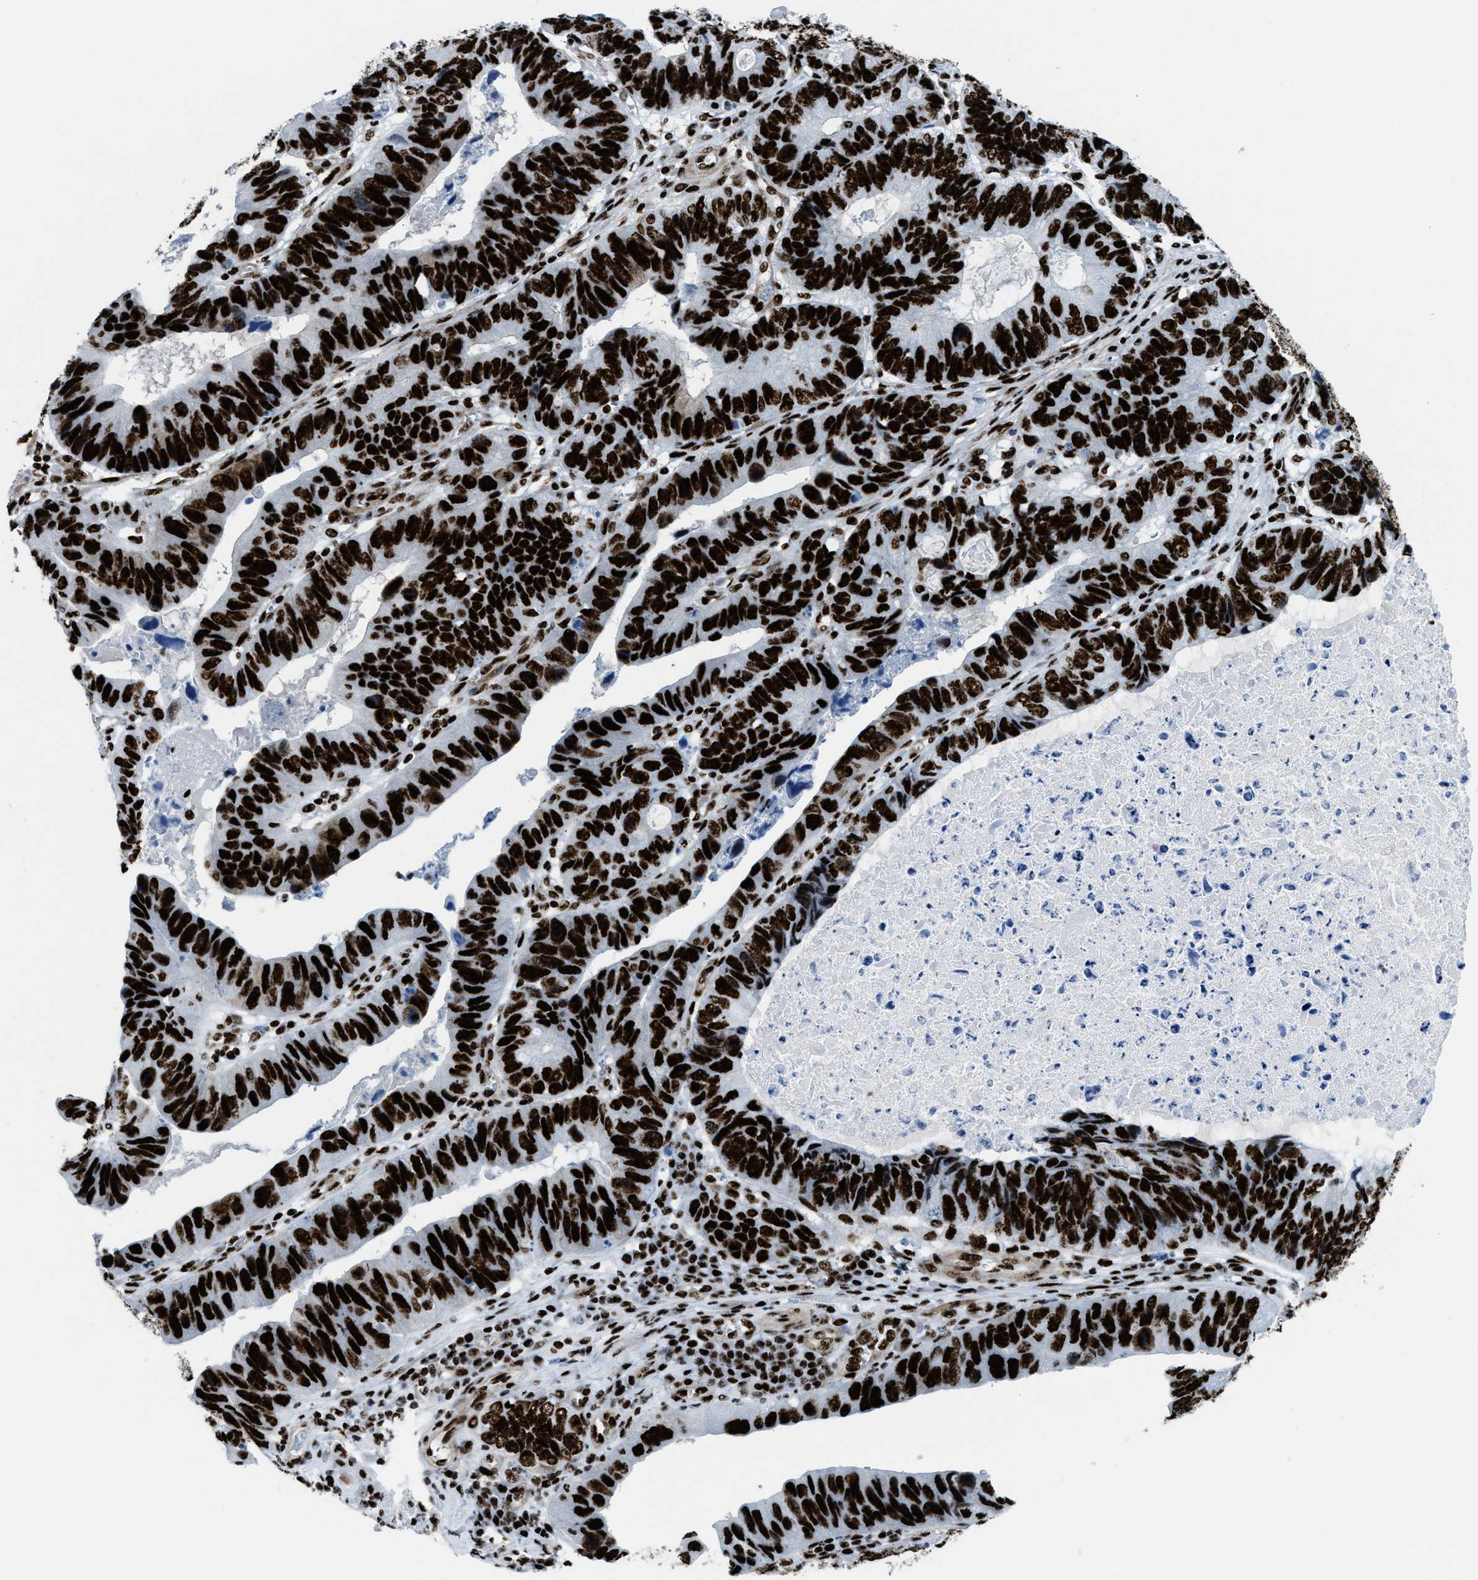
{"staining": {"intensity": "strong", "quantity": ">75%", "location": "nuclear"}, "tissue": "stomach cancer", "cell_type": "Tumor cells", "image_type": "cancer", "snomed": [{"axis": "morphology", "description": "Adenocarcinoma, NOS"}, {"axis": "topography", "description": "Stomach"}], "caption": "Immunohistochemical staining of stomach cancer reveals high levels of strong nuclear protein staining in about >75% of tumor cells.", "gene": "NONO", "patient": {"sex": "male", "age": 59}}